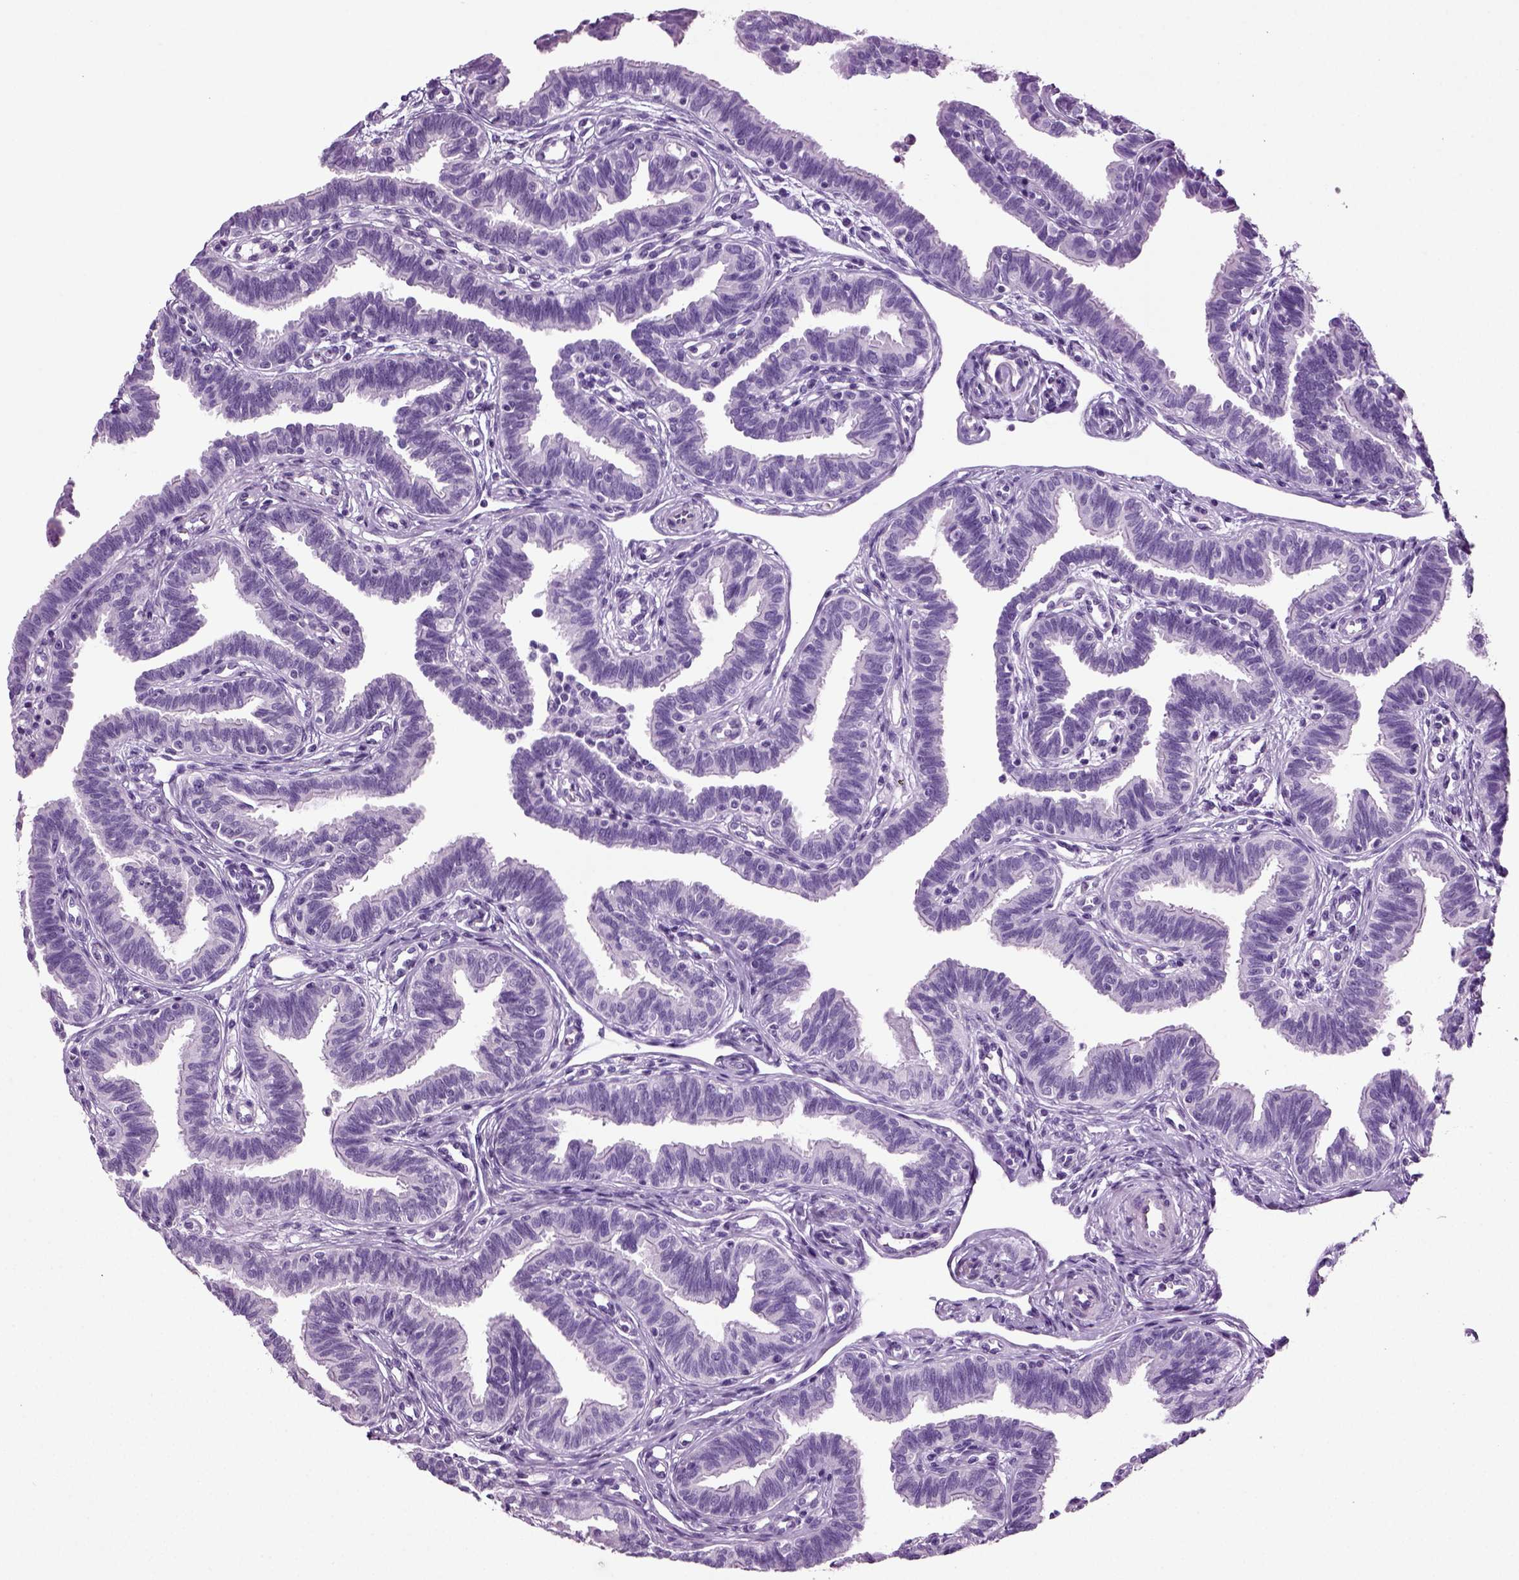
{"staining": {"intensity": "negative", "quantity": "none", "location": "none"}, "tissue": "fallopian tube", "cell_type": "Glandular cells", "image_type": "normal", "snomed": [{"axis": "morphology", "description": "Normal tissue, NOS"}, {"axis": "topography", "description": "Fallopian tube"}], "caption": "Immunohistochemistry (IHC) image of normal human fallopian tube stained for a protein (brown), which reveals no expression in glandular cells. (IHC, brightfield microscopy, high magnification).", "gene": "CD109", "patient": {"sex": "female", "age": 36}}